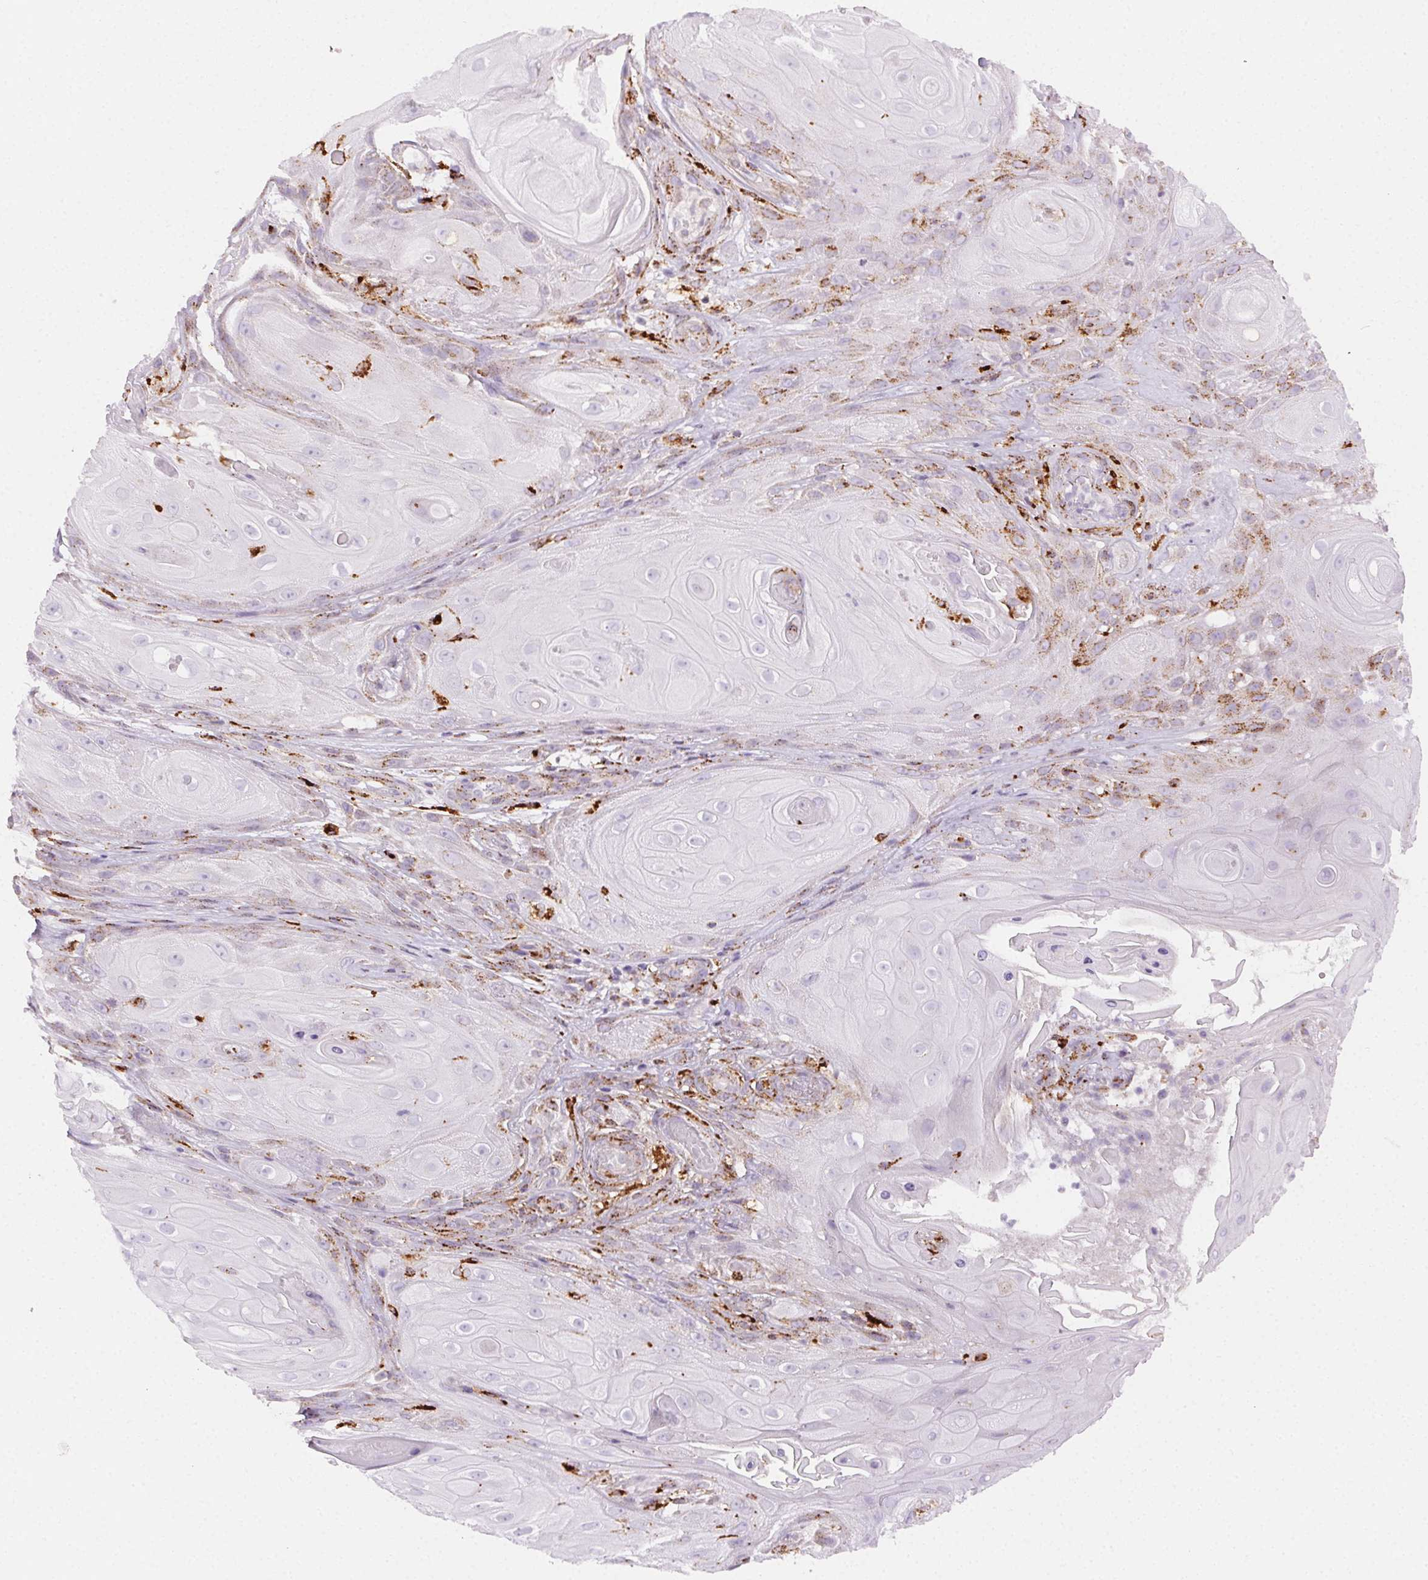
{"staining": {"intensity": "weak", "quantity": "<25%", "location": "cytoplasmic/membranous"}, "tissue": "skin cancer", "cell_type": "Tumor cells", "image_type": "cancer", "snomed": [{"axis": "morphology", "description": "Squamous cell carcinoma, NOS"}, {"axis": "topography", "description": "Skin"}], "caption": "Tumor cells show no significant protein staining in skin cancer (squamous cell carcinoma).", "gene": "SCPEP1", "patient": {"sex": "male", "age": 62}}